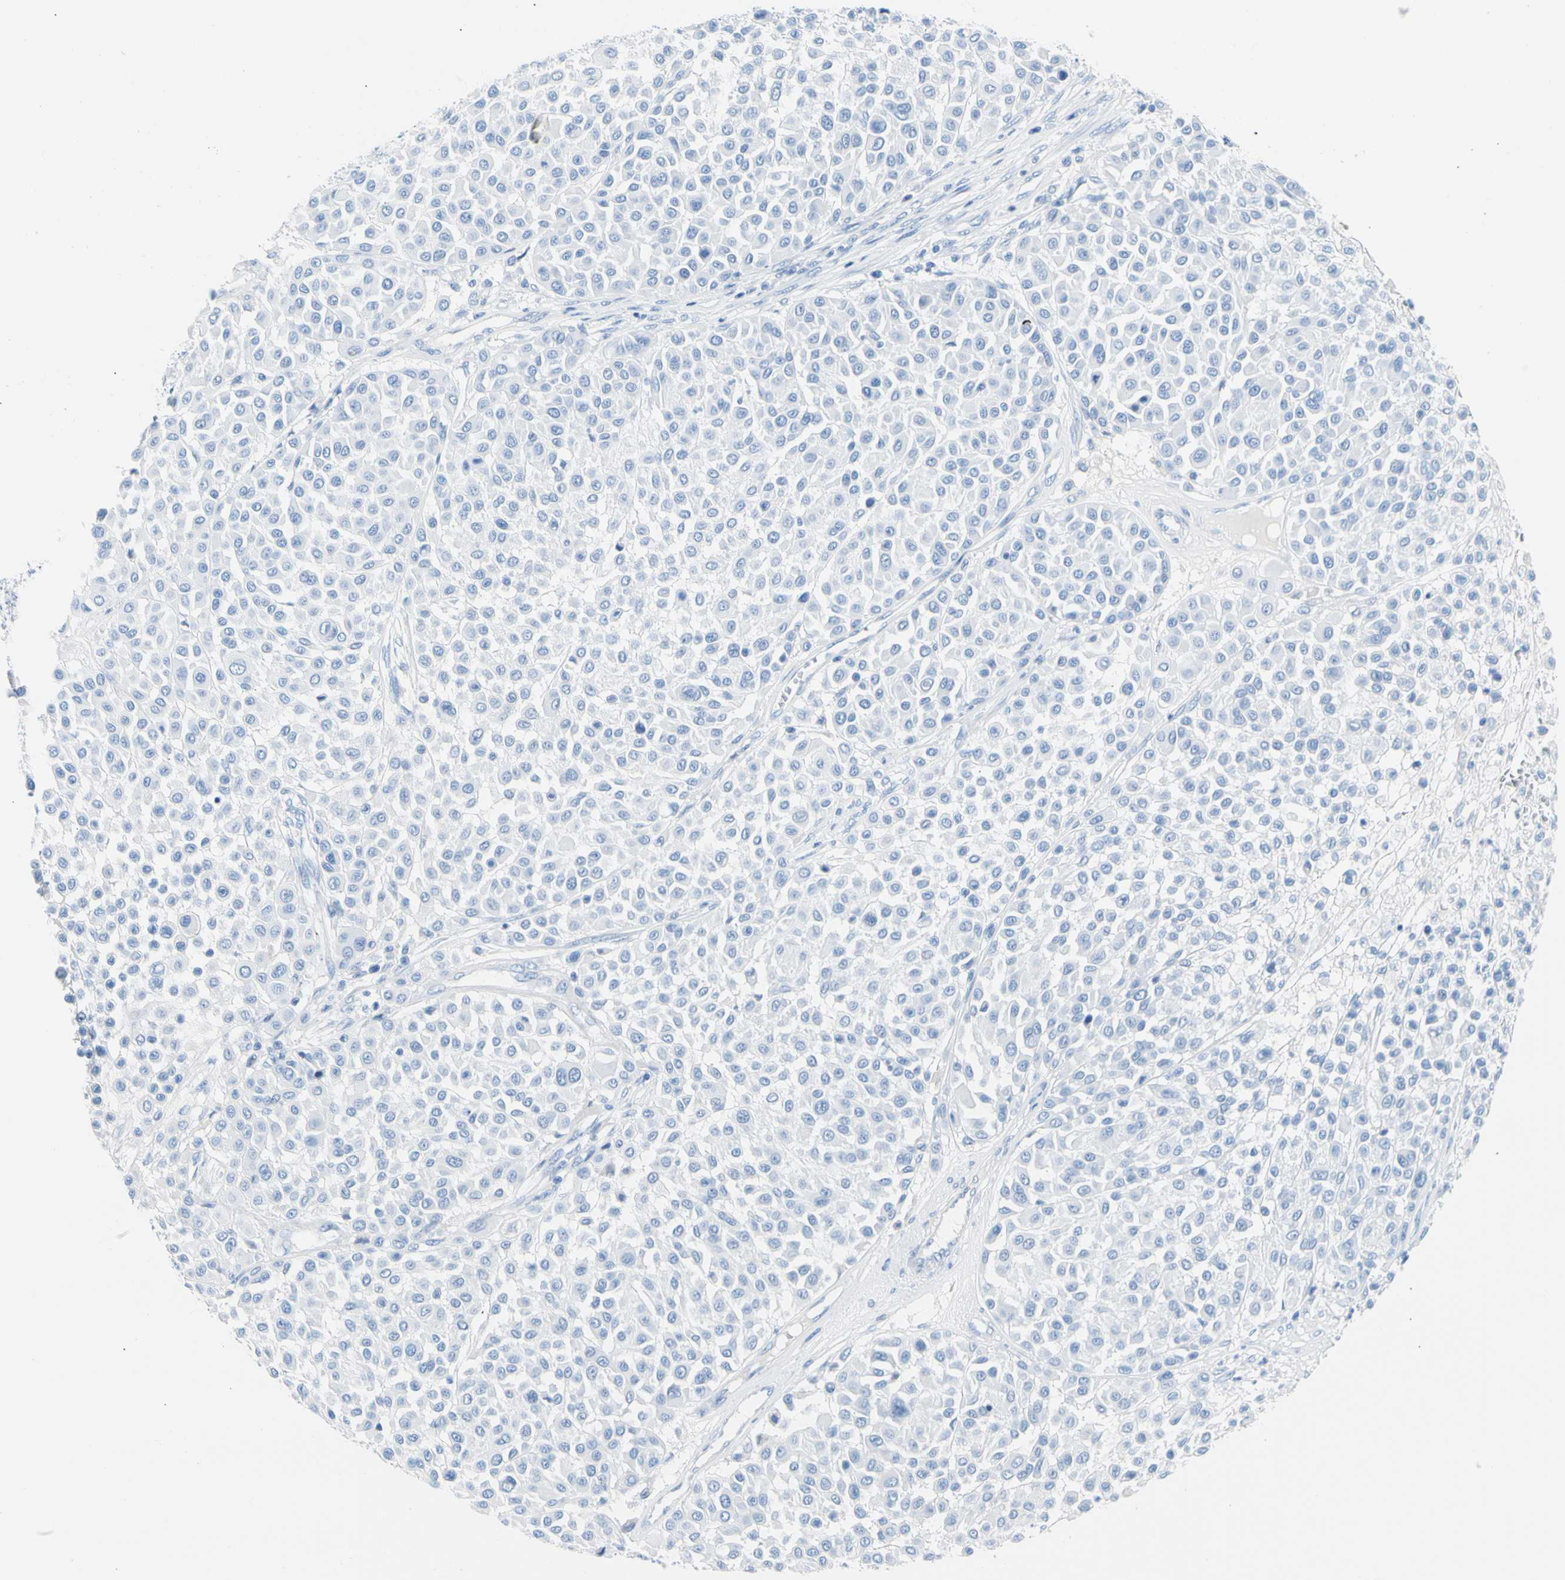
{"staining": {"intensity": "negative", "quantity": "none", "location": "none"}, "tissue": "melanoma", "cell_type": "Tumor cells", "image_type": "cancer", "snomed": [{"axis": "morphology", "description": "Malignant melanoma, Metastatic site"}, {"axis": "topography", "description": "Soft tissue"}], "caption": "The immunohistochemistry micrograph has no significant staining in tumor cells of malignant melanoma (metastatic site) tissue.", "gene": "CEL", "patient": {"sex": "male", "age": 41}}